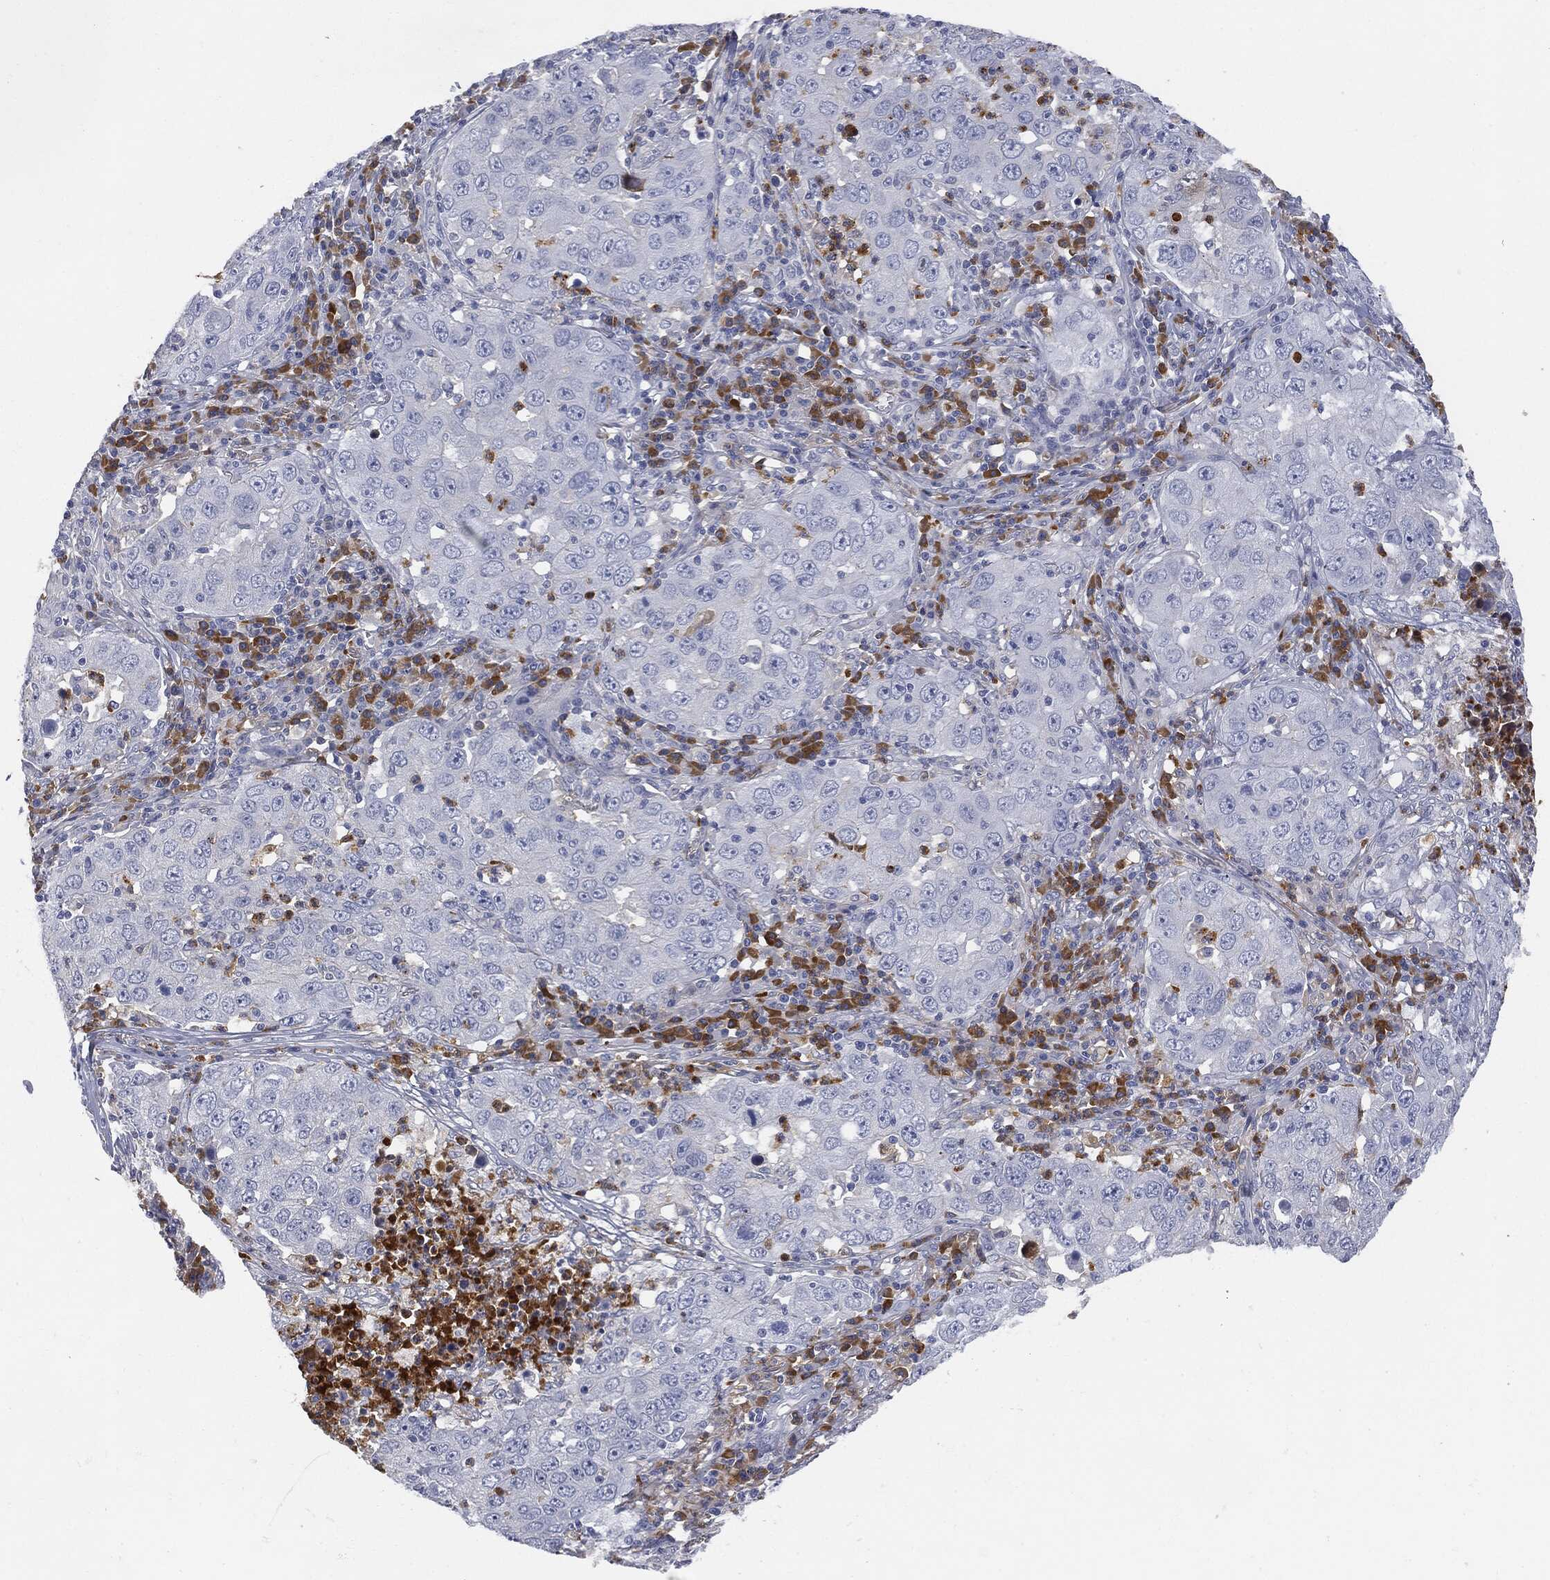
{"staining": {"intensity": "negative", "quantity": "none", "location": "none"}, "tissue": "lung cancer", "cell_type": "Tumor cells", "image_type": "cancer", "snomed": [{"axis": "morphology", "description": "Adenocarcinoma, NOS"}, {"axis": "topography", "description": "Lung"}], "caption": "An image of lung adenocarcinoma stained for a protein displays no brown staining in tumor cells.", "gene": "BTK", "patient": {"sex": "male", "age": 73}}